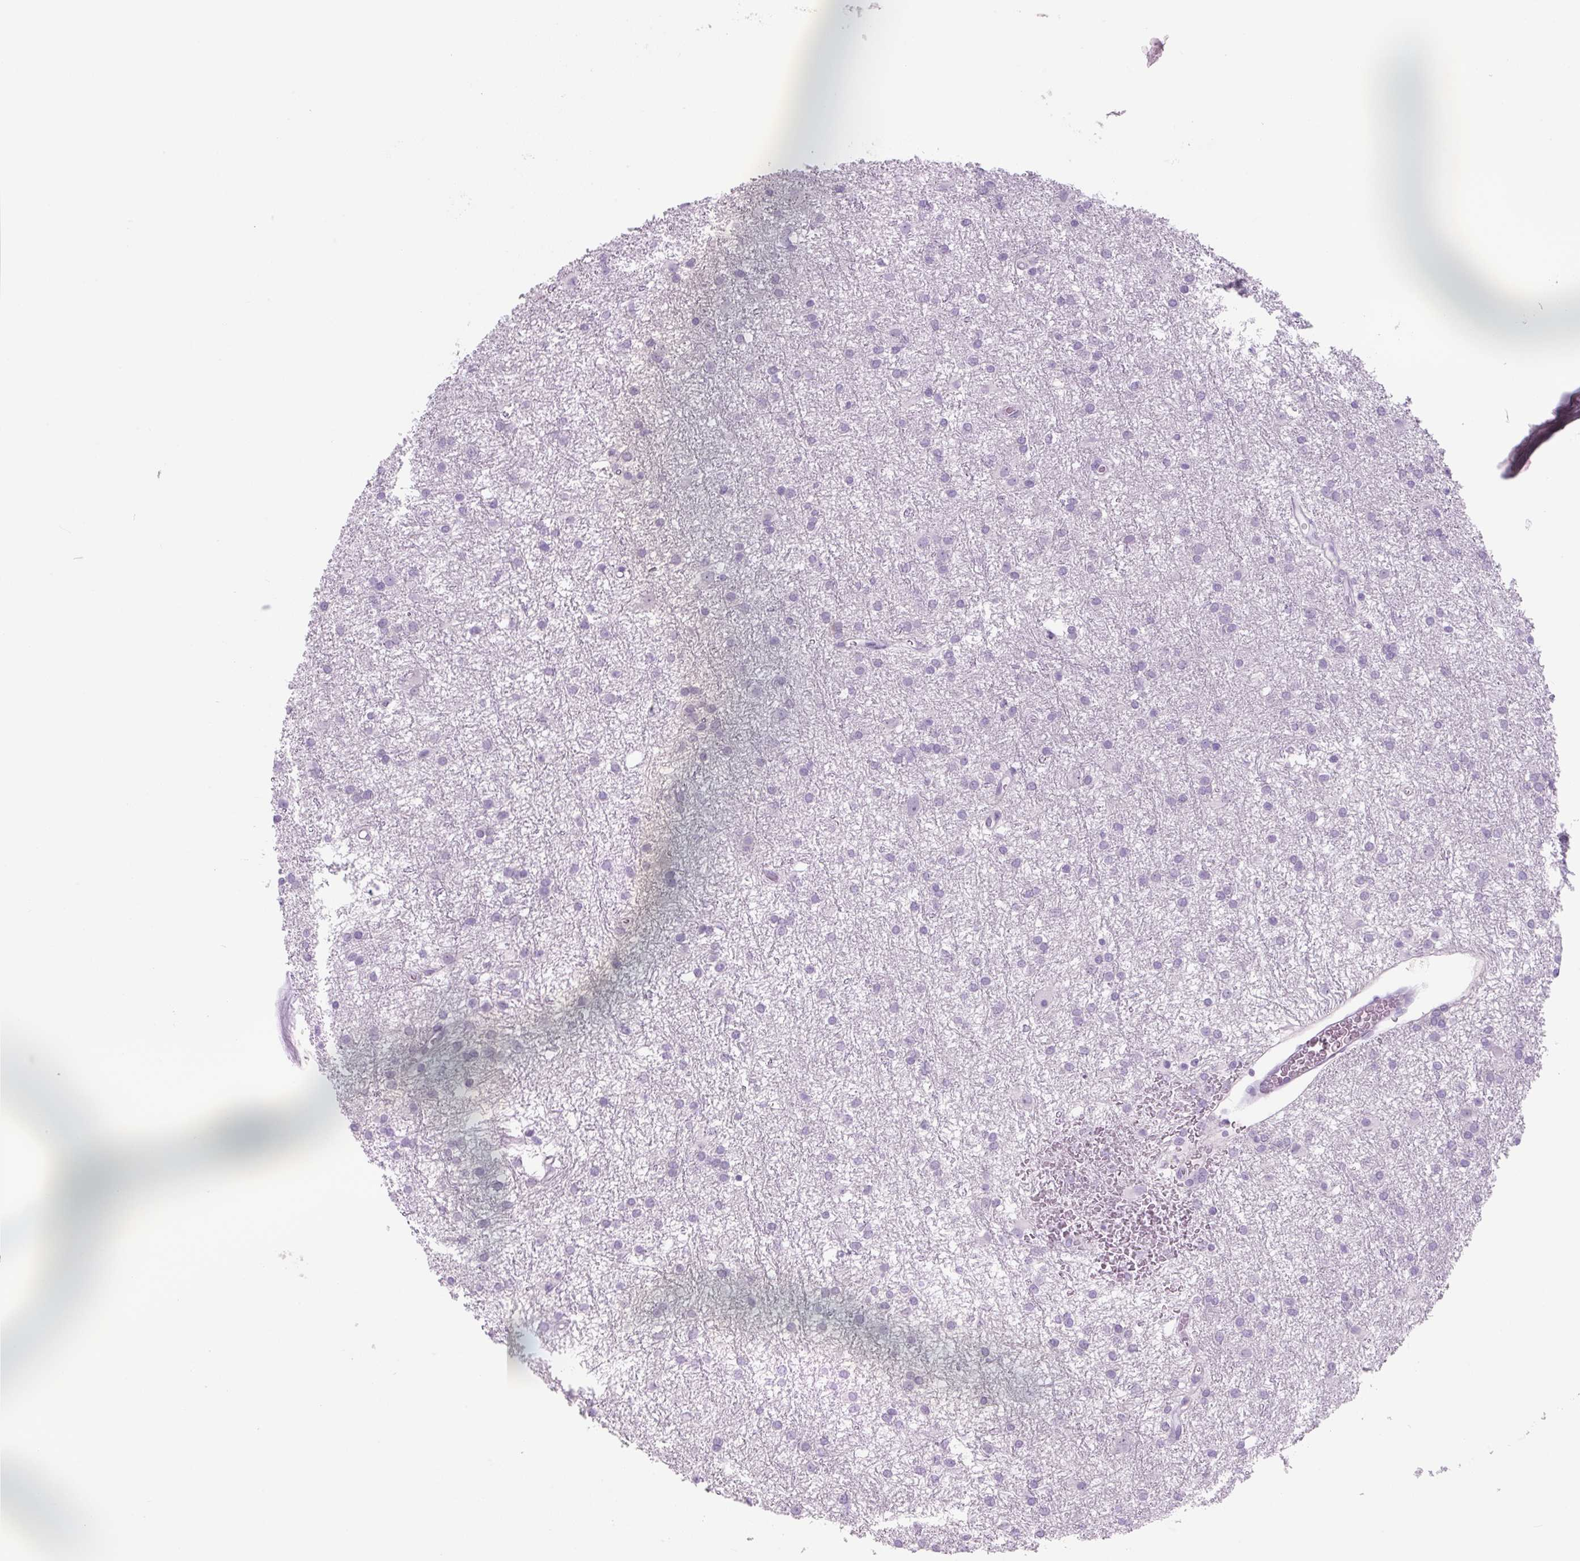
{"staining": {"intensity": "negative", "quantity": "none", "location": "none"}, "tissue": "glioma", "cell_type": "Tumor cells", "image_type": "cancer", "snomed": [{"axis": "morphology", "description": "Glioma, malignant, High grade"}, {"axis": "topography", "description": "Brain"}], "caption": "Tumor cells are negative for brown protein staining in glioma.", "gene": "COL9A2", "patient": {"sex": "female", "age": 50}}